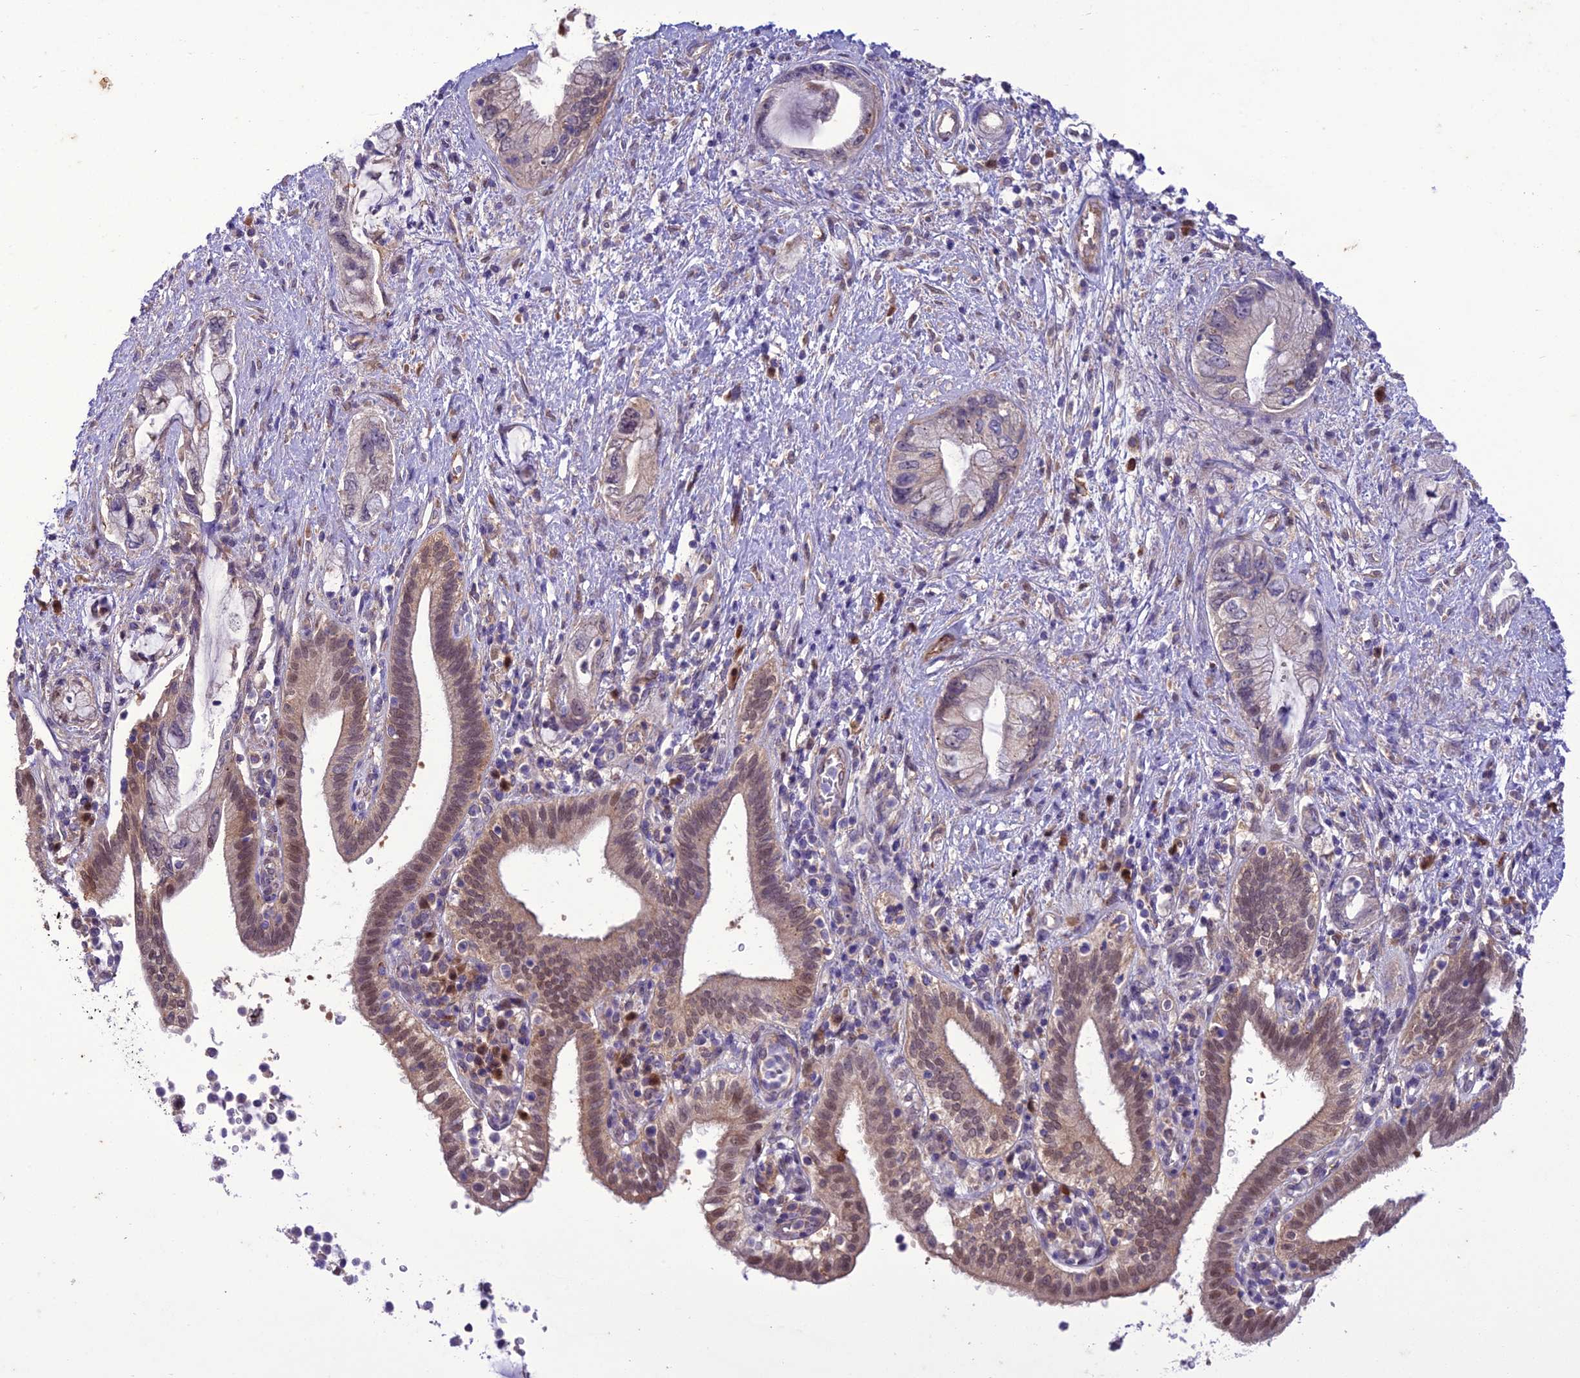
{"staining": {"intensity": "weak", "quantity": "25%-75%", "location": "cytoplasmic/membranous,nuclear"}, "tissue": "pancreatic cancer", "cell_type": "Tumor cells", "image_type": "cancer", "snomed": [{"axis": "morphology", "description": "Adenocarcinoma, NOS"}, {"axis": "topography", "description": "Pancreas"}], "caption": "Adenocarcinoma (pancreatic) was stained to show a protein in brown. There is low levels of weak cytoplasmic/membranous and nuclear positivity in about 25%-75% of tumor cells.", "gene": "BORCS6", "patient": {"sex": "female", "age": 73}}